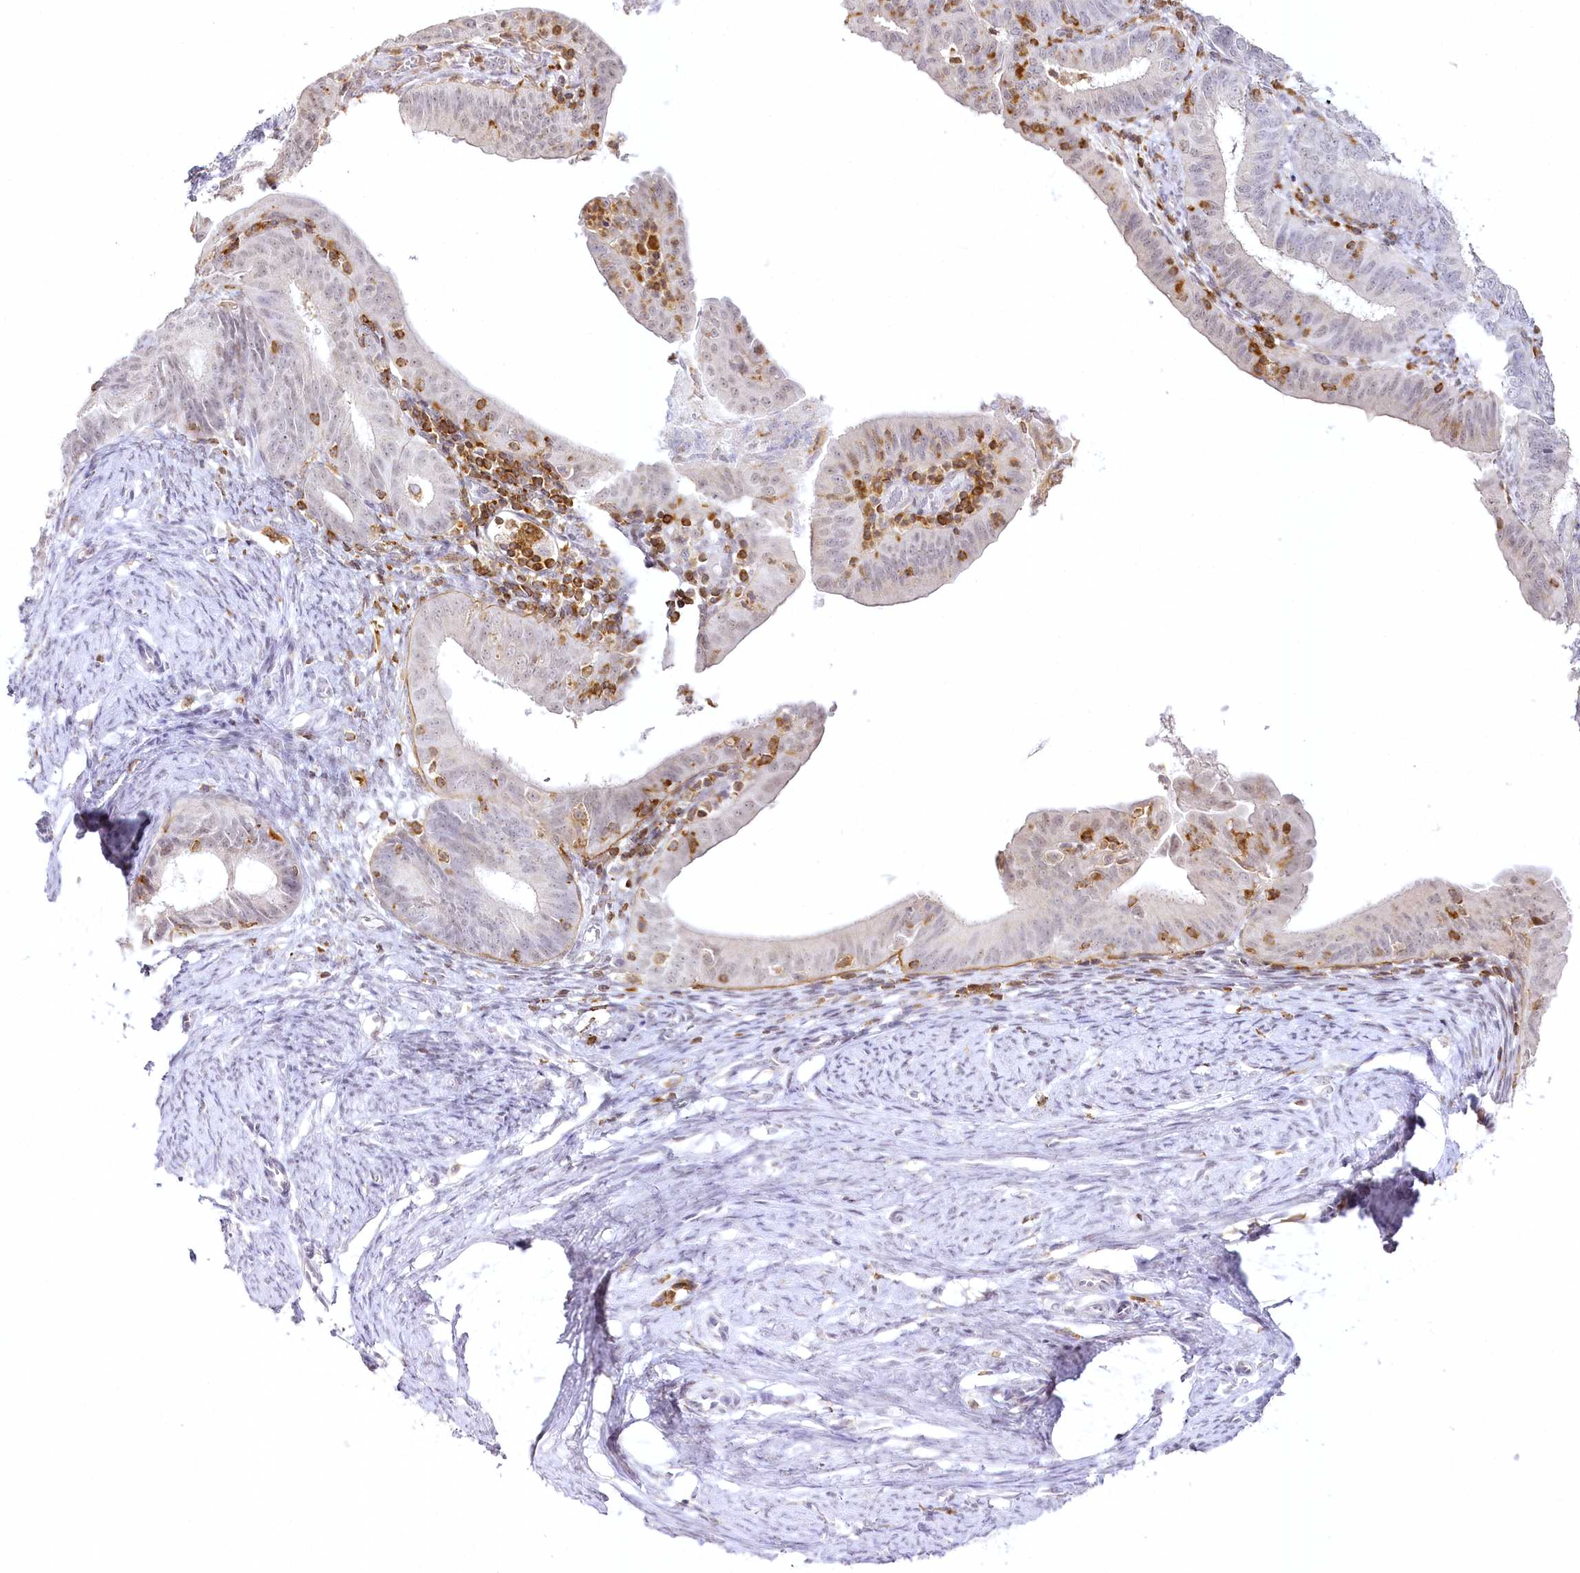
{"staining": {"intensity": "weak", "quantity": "<25%", "location": "cytoplasmic/membranous"}, "tissue": "endometrial cancer", "cell_type": "Tumor cells", "image_type": "cancer", "snomed": [{"axis": "morphology", "description": "Adenocarcinoma, NOS"}, {"axis": "topography", "description": "Endometrium"}], "caption": "This is an immunohistochemistry (IHC) histopathology image of human adenocarcinoma (endometrial). There is no expression in tumor cells.", "gene": "DOCK2", "patient": {"sex": "female", "age": 51}}